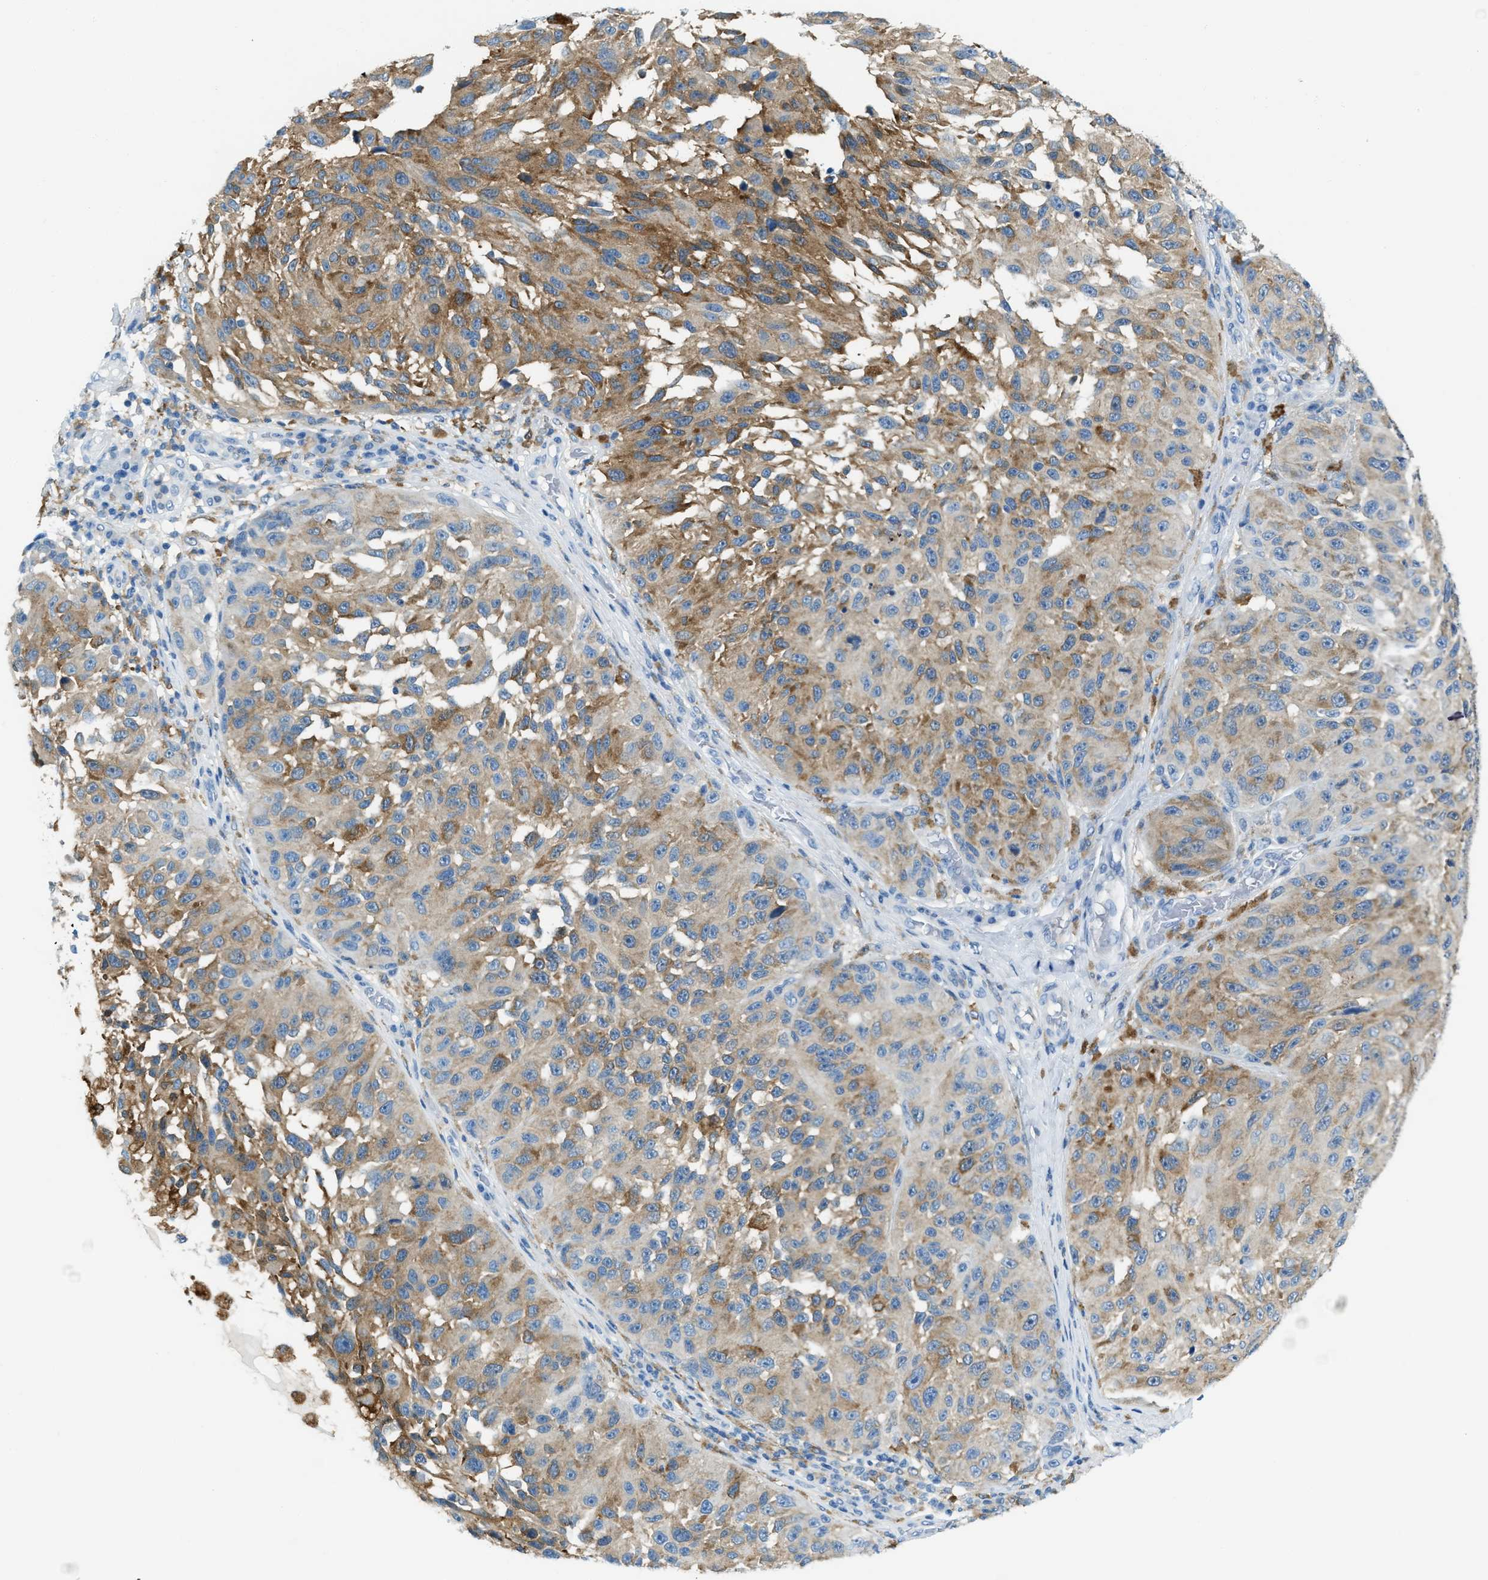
{"staining": {"intensity": "moderate", "quantity": ">75%", "location": "cytoplasmic/membranous"}, "tissue": "melanoma", "cell_type": "Tumor cells", "image_type": "cancer", "snomed": [{"axis": "morphology", "description": "Malignant melanoma, NOS"}, {"axis": "topography", "description": "Skin"}], "caption": "A brown stain highlights moderate cytoplasmic/membranous staining of a protein in malignant melanoma tumor cells.", "gene": "MATCAP2", "patient": {"sex": "female", "age": 73}}